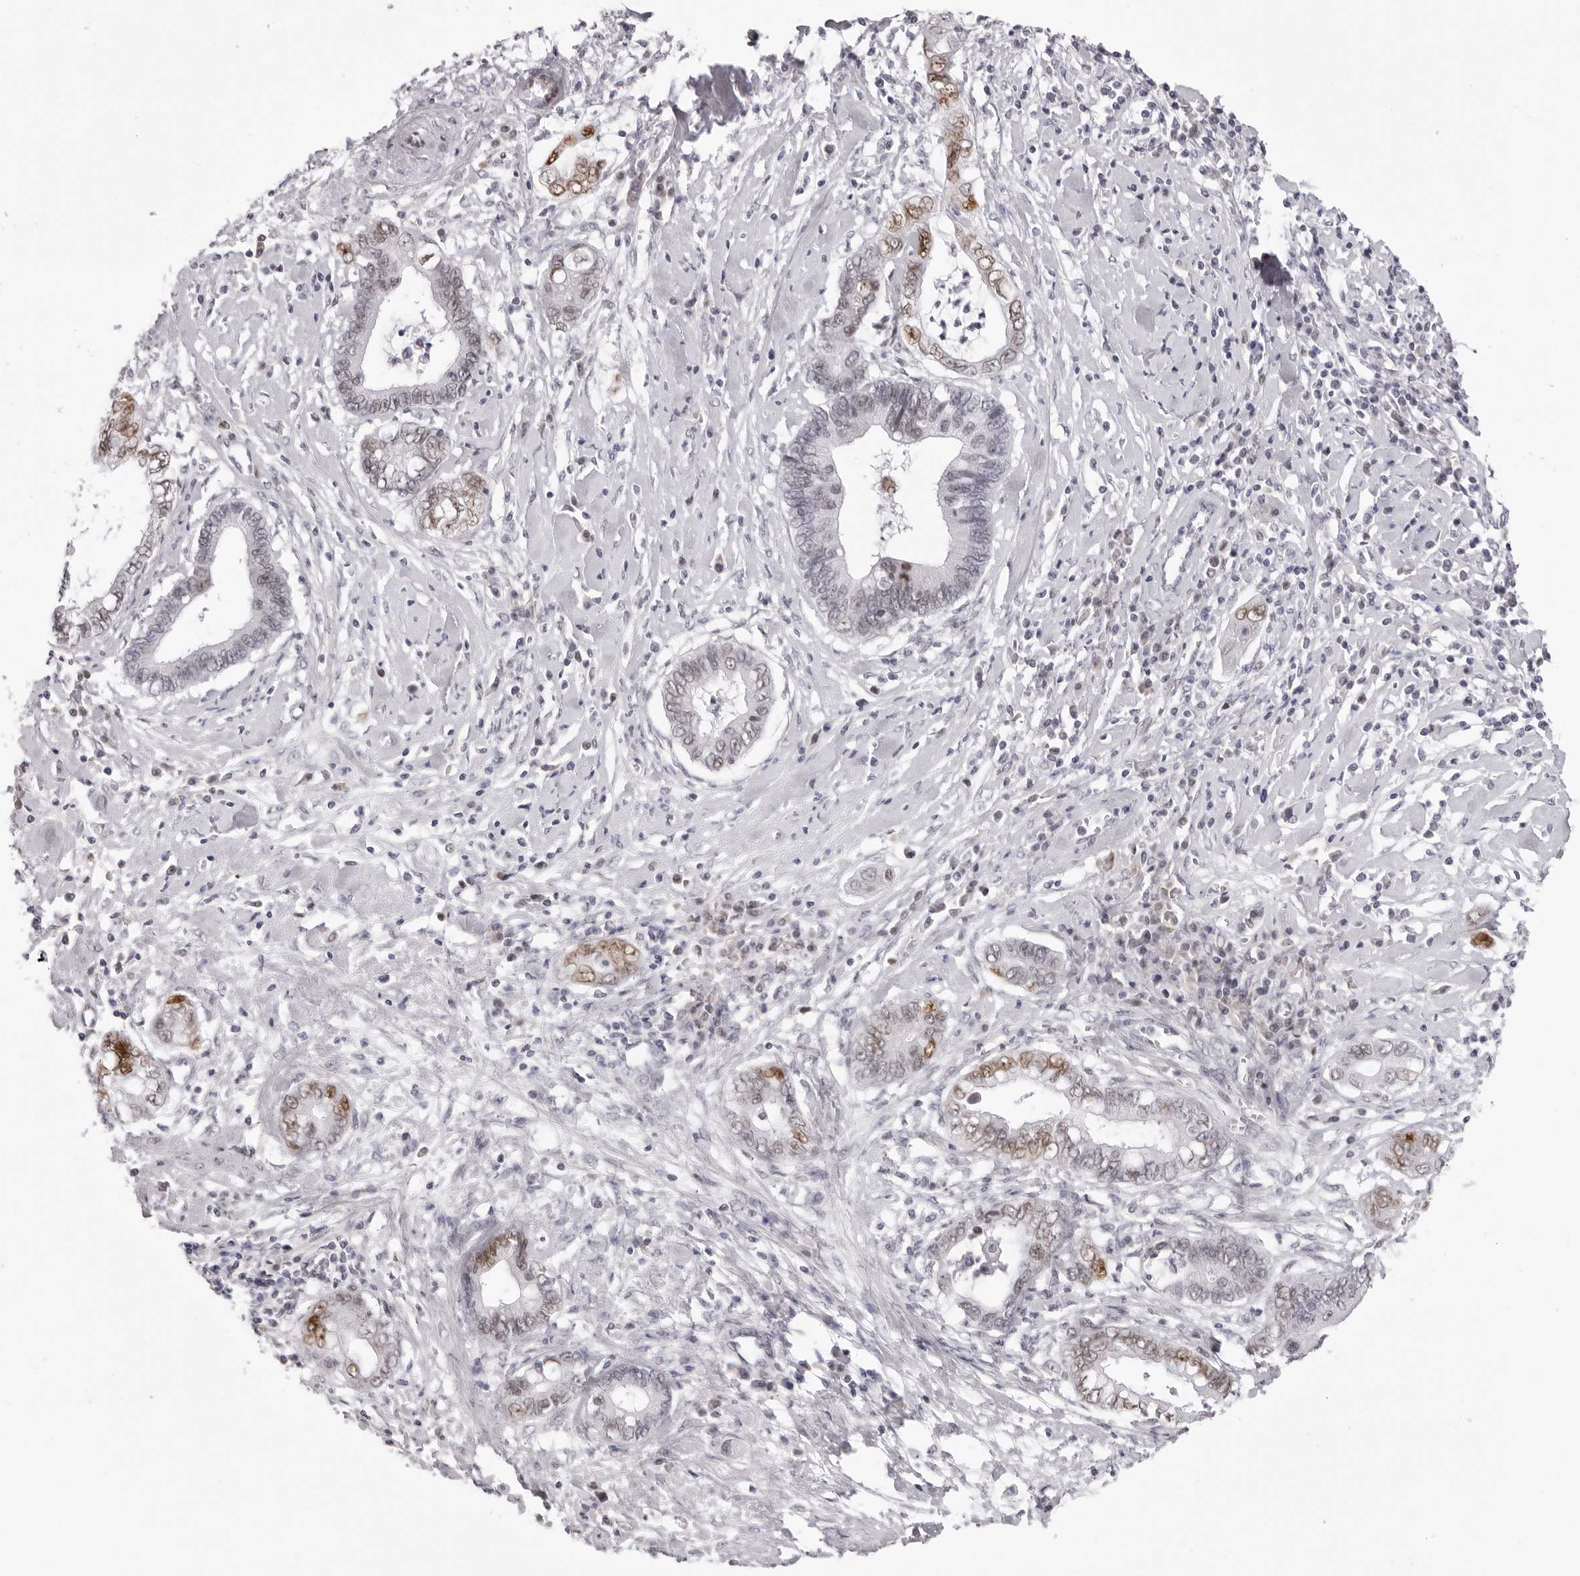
{"staining": {"intensity": "moderate", "quantity": "25%-75%", "location": "nuclear"}, "tissue": "cervical cancer", "cell_type": "Tumor cells", "image_type": "cancer", "snomed": [{"axis": "morphology", "description": "Adenocarcinoma, NOS"}, {"axis": "topography", "description": "Cervix"}], "caption": "Immunohistochemical staining of cervical cancer shows moderate nuclear protein positivity in approximately 25%-75% of tumor cells.", "gene": "MAFK", "patient": {"sex": "female", "age": 44}}